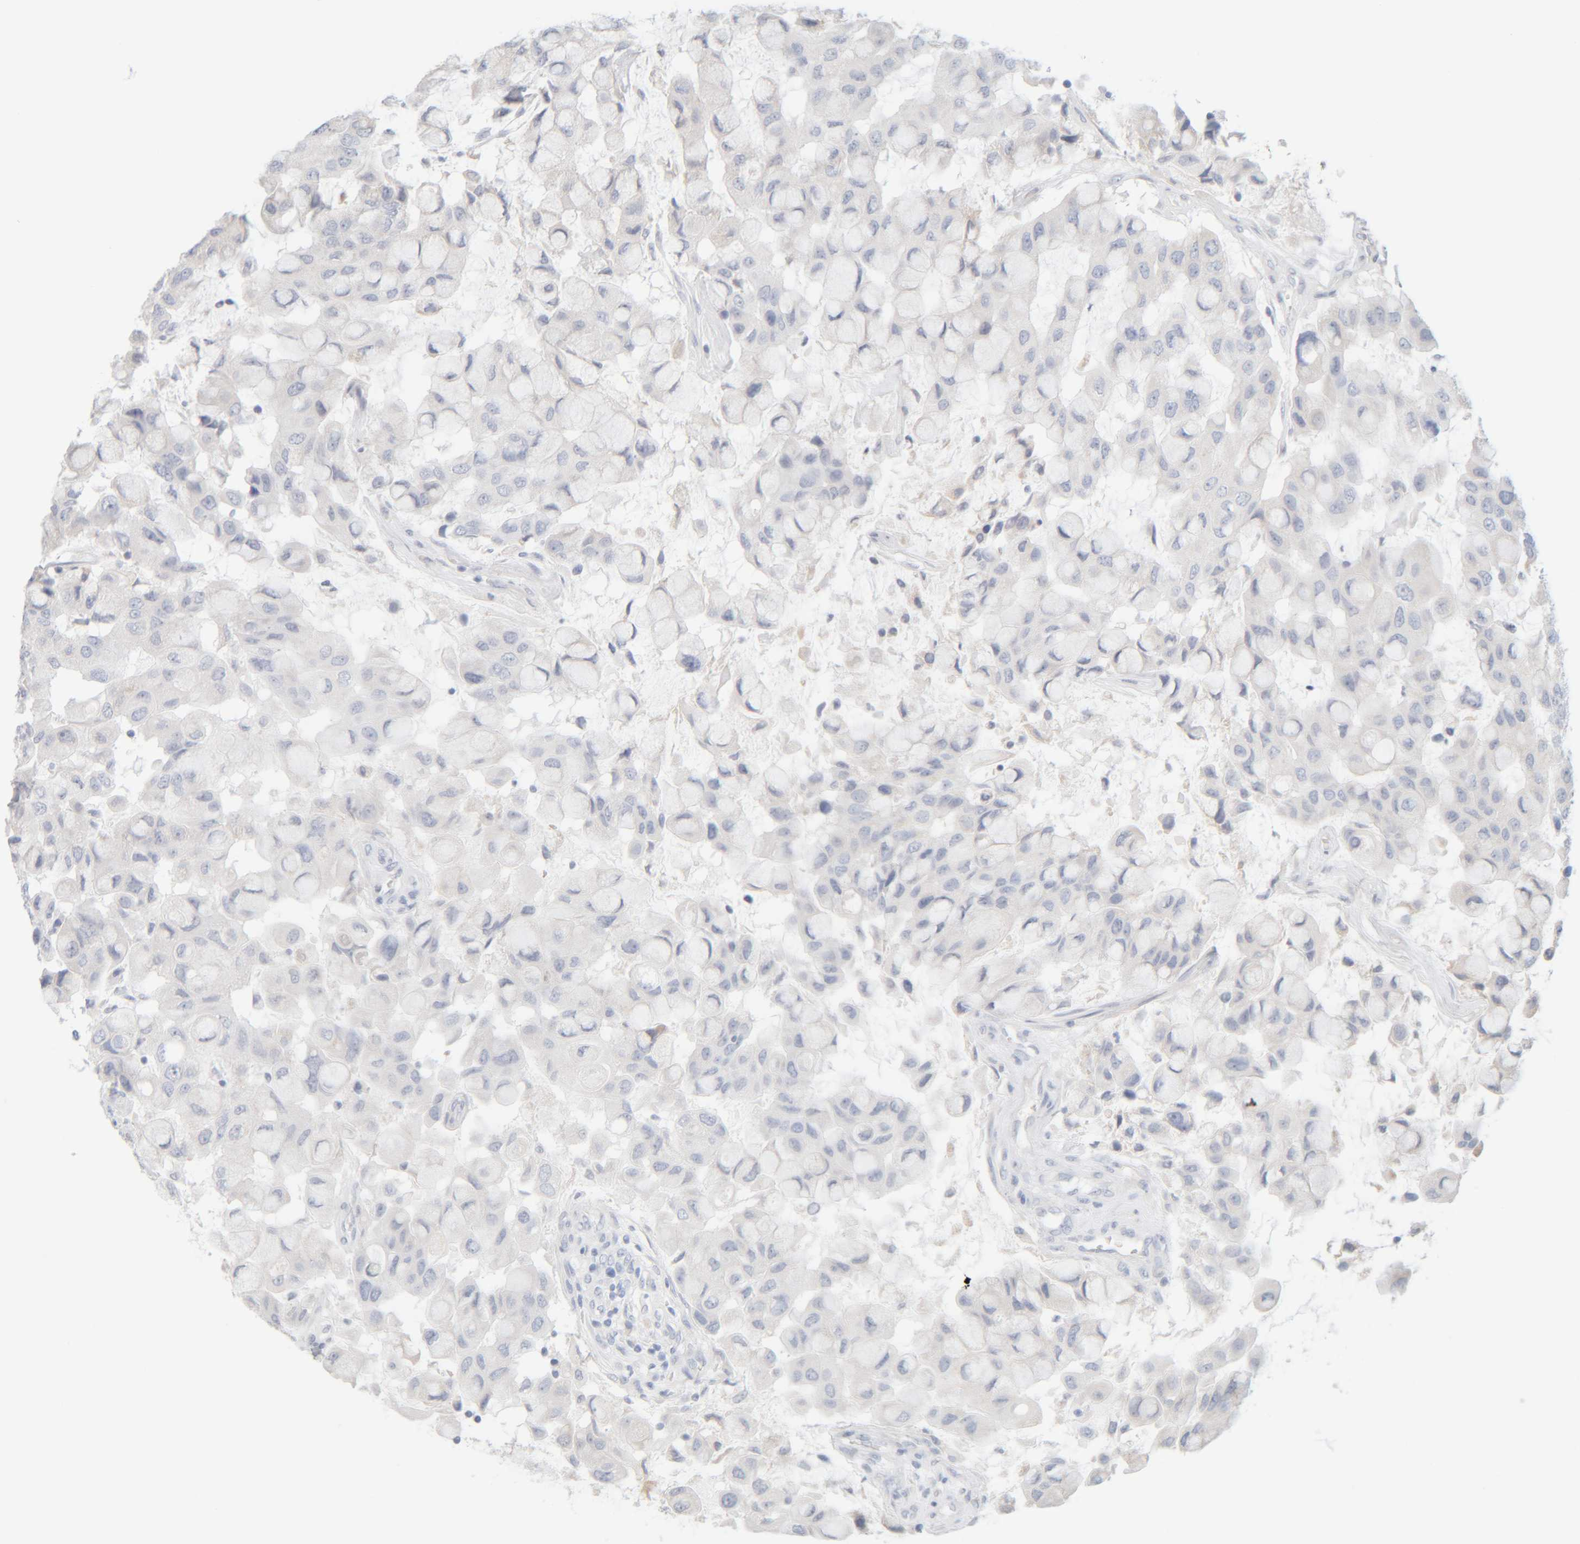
{"staining": {"intensity": "negative", "quantity": "none", "location": "none"}, "tissue": "breast cancer", "cell_type": "Tumor cells", "image_type": "cancer", "snomed": [{"axis": "morphology", "description": "Duct carcinoma"}, {"axis": "topography", "description": "Breast"}], "caption": "Immunohistochemical staining of intraductal carcinoma (breast) demonstrates no significant staining in tumor cells.", "gene": "RIDA", "patient": {"sex": "female", "age": 27}}